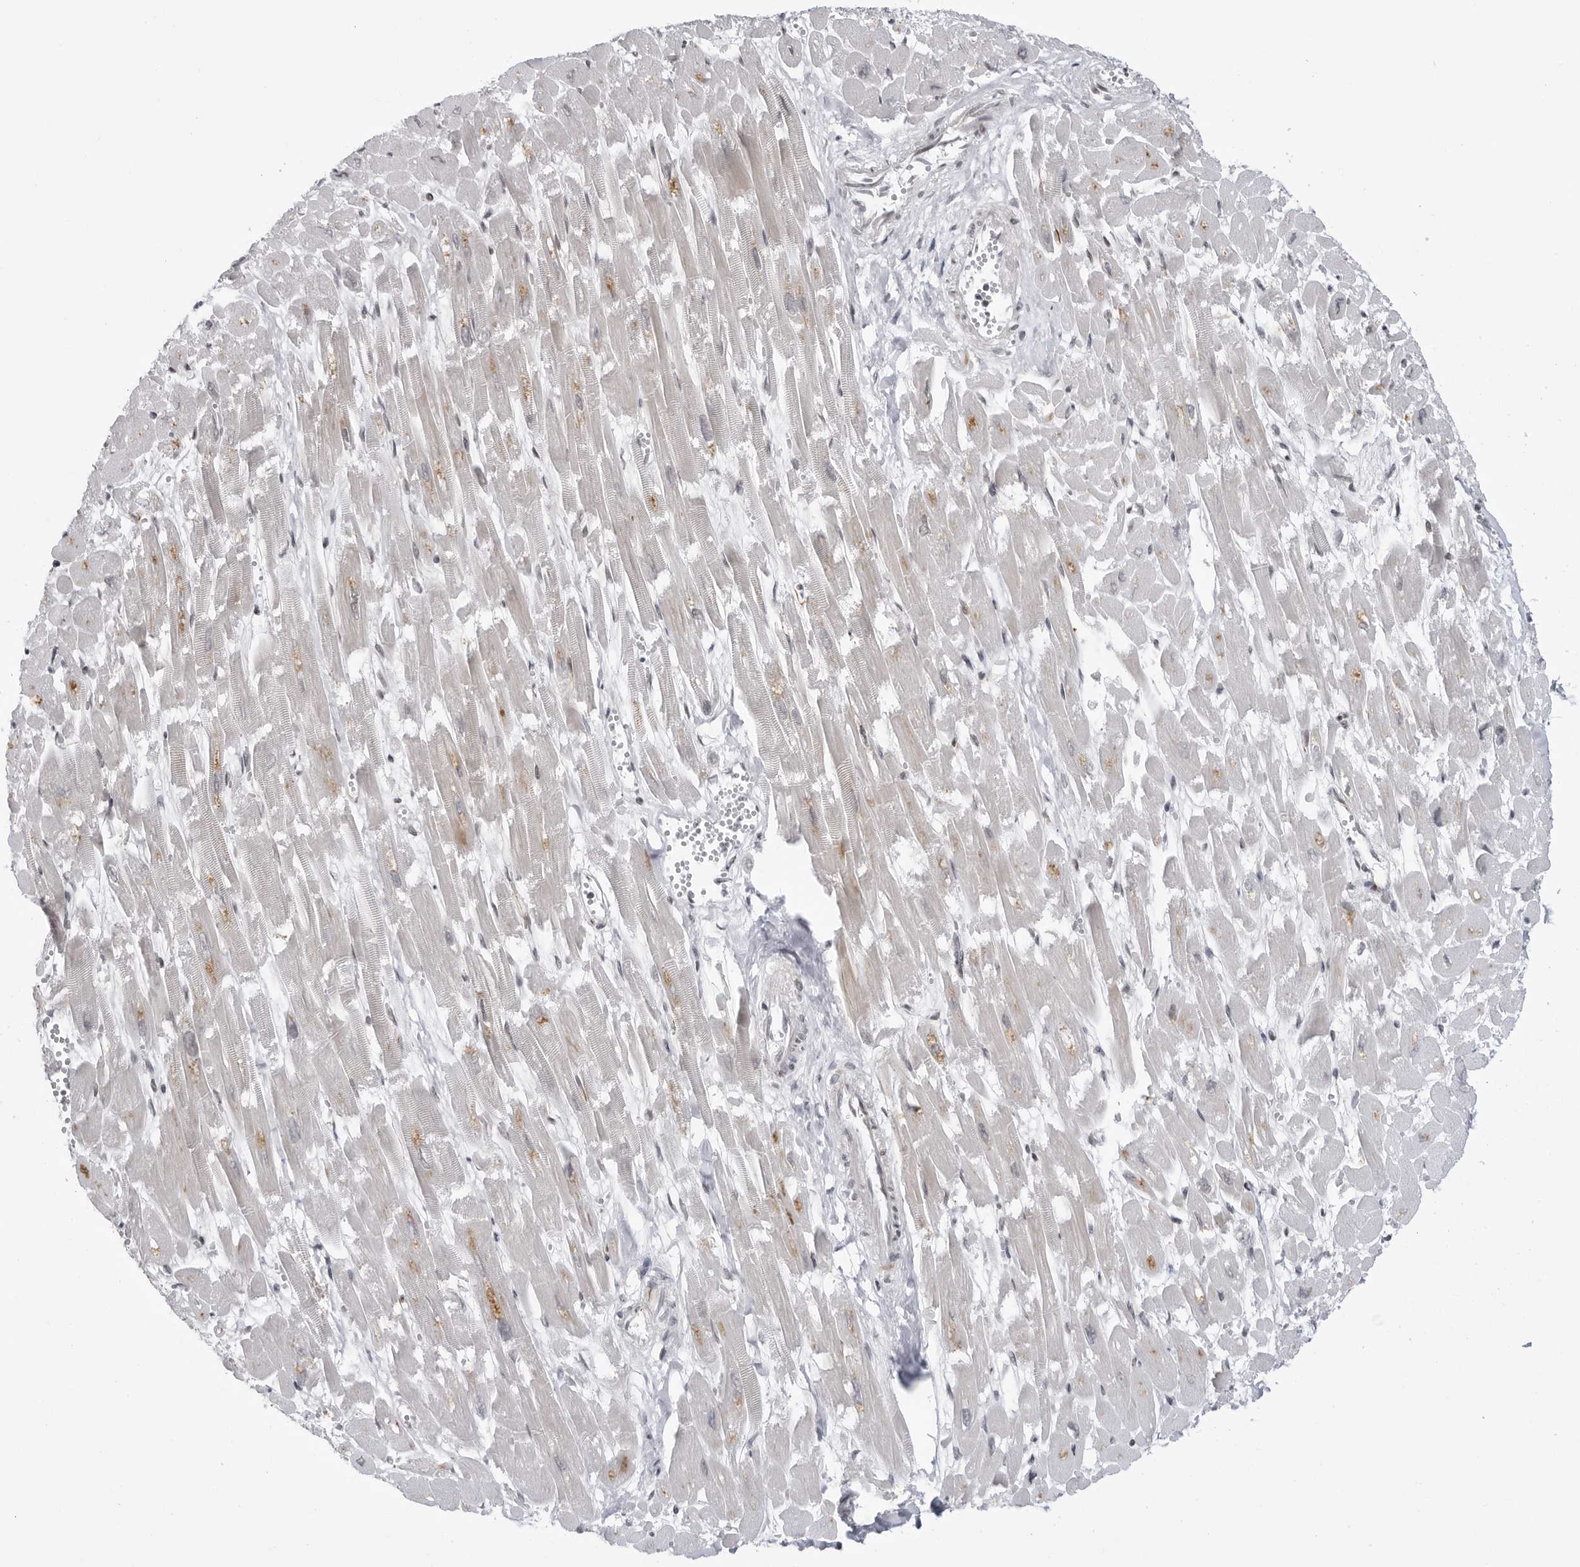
{"staining": {"intensity": "moderate", "quantity": "25%-75%", "location": "cytoplasmic/membranous,nuclear"}, "tissue": "heart muscle", "cell_type": "Cardiomyocytes", "image_type": "normal", "snomed": [{"axis": "morphology", "description": "Normal tissue, NOS"}, {"axis": "topography", "description": "Heart"}], "caption": "Protein expression analysis of normal heart muscle reveals moderate cytoplasmic/membranous,nuclear positivity in approximately 25%-75% of cardiomyocytes.", "gene": "TRIM66", "patient": {"sex": "male", "age": 54}}